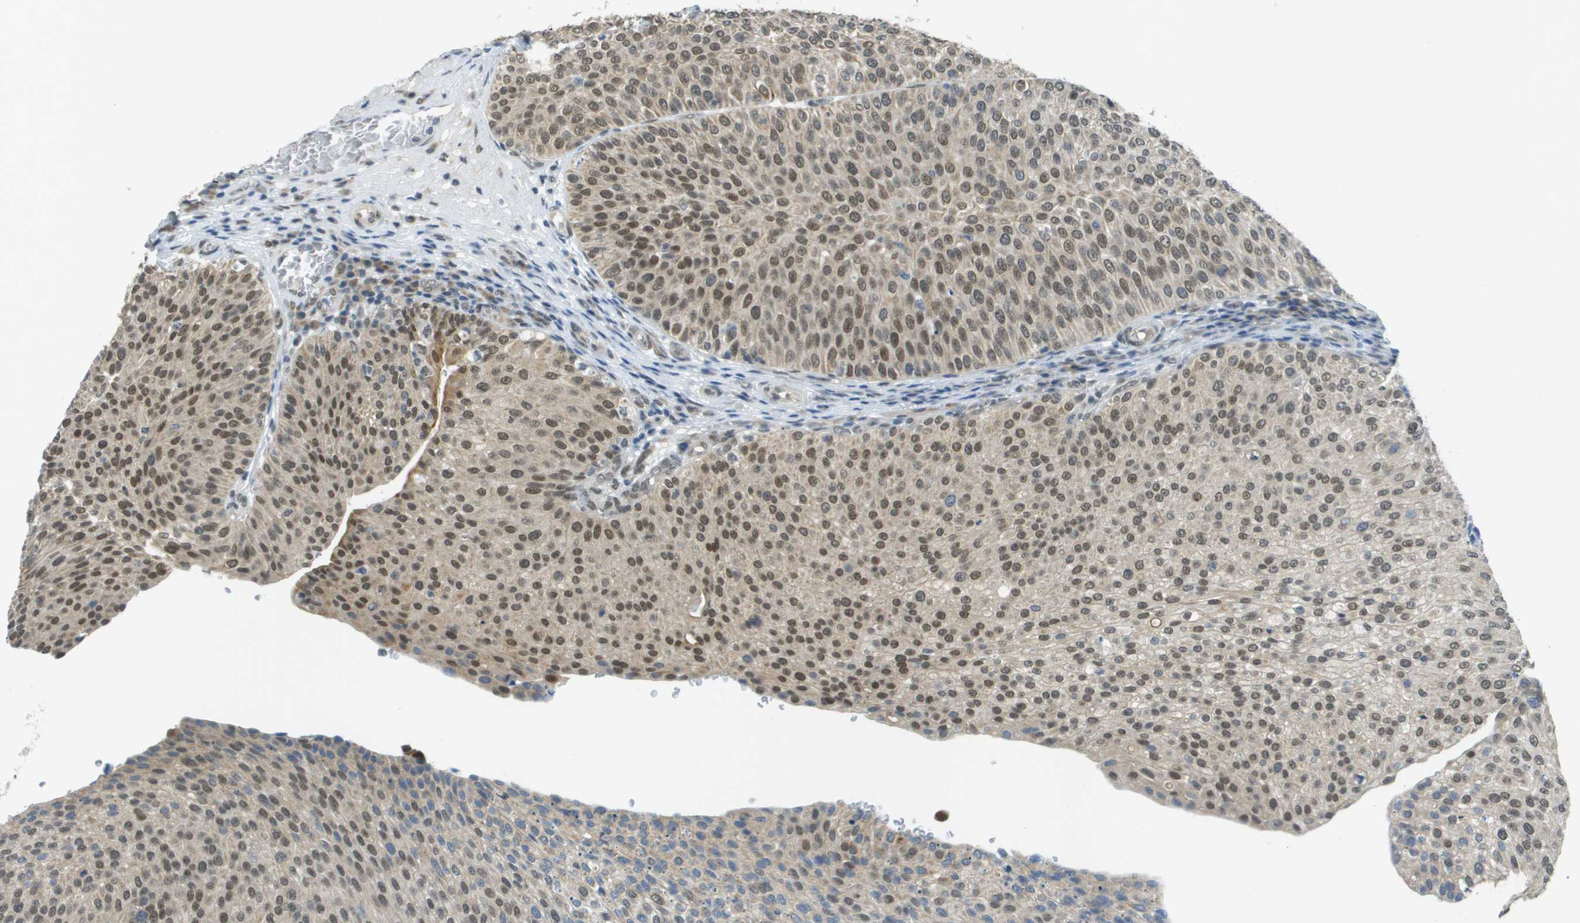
{"staining": {"intensity": "moderate", "quantity": ">75%", "location": "cytoplasmic/membranous,nuclear"}, "tissue": "urothelial cancer", "cell_type": "Tumor cells", "image_type": "cancer", "snomed": [{"axis": "morphology", "description": "Urothelial carcinoma, Low grade"}, {"axis": "topography", "description": "Smooth muscle"}, {"axis": "topography", "description": "Urinary bladder"}], "caption": "Tumor cells exhibit medium levels of moderate cytoplasmic/membranous and nuclear staining in about >75% of cells in human urothelial cancer. Nuclei are stained in blue.", "gene": "ARID1B", "patient": {"sex": "male", "age": 60}}